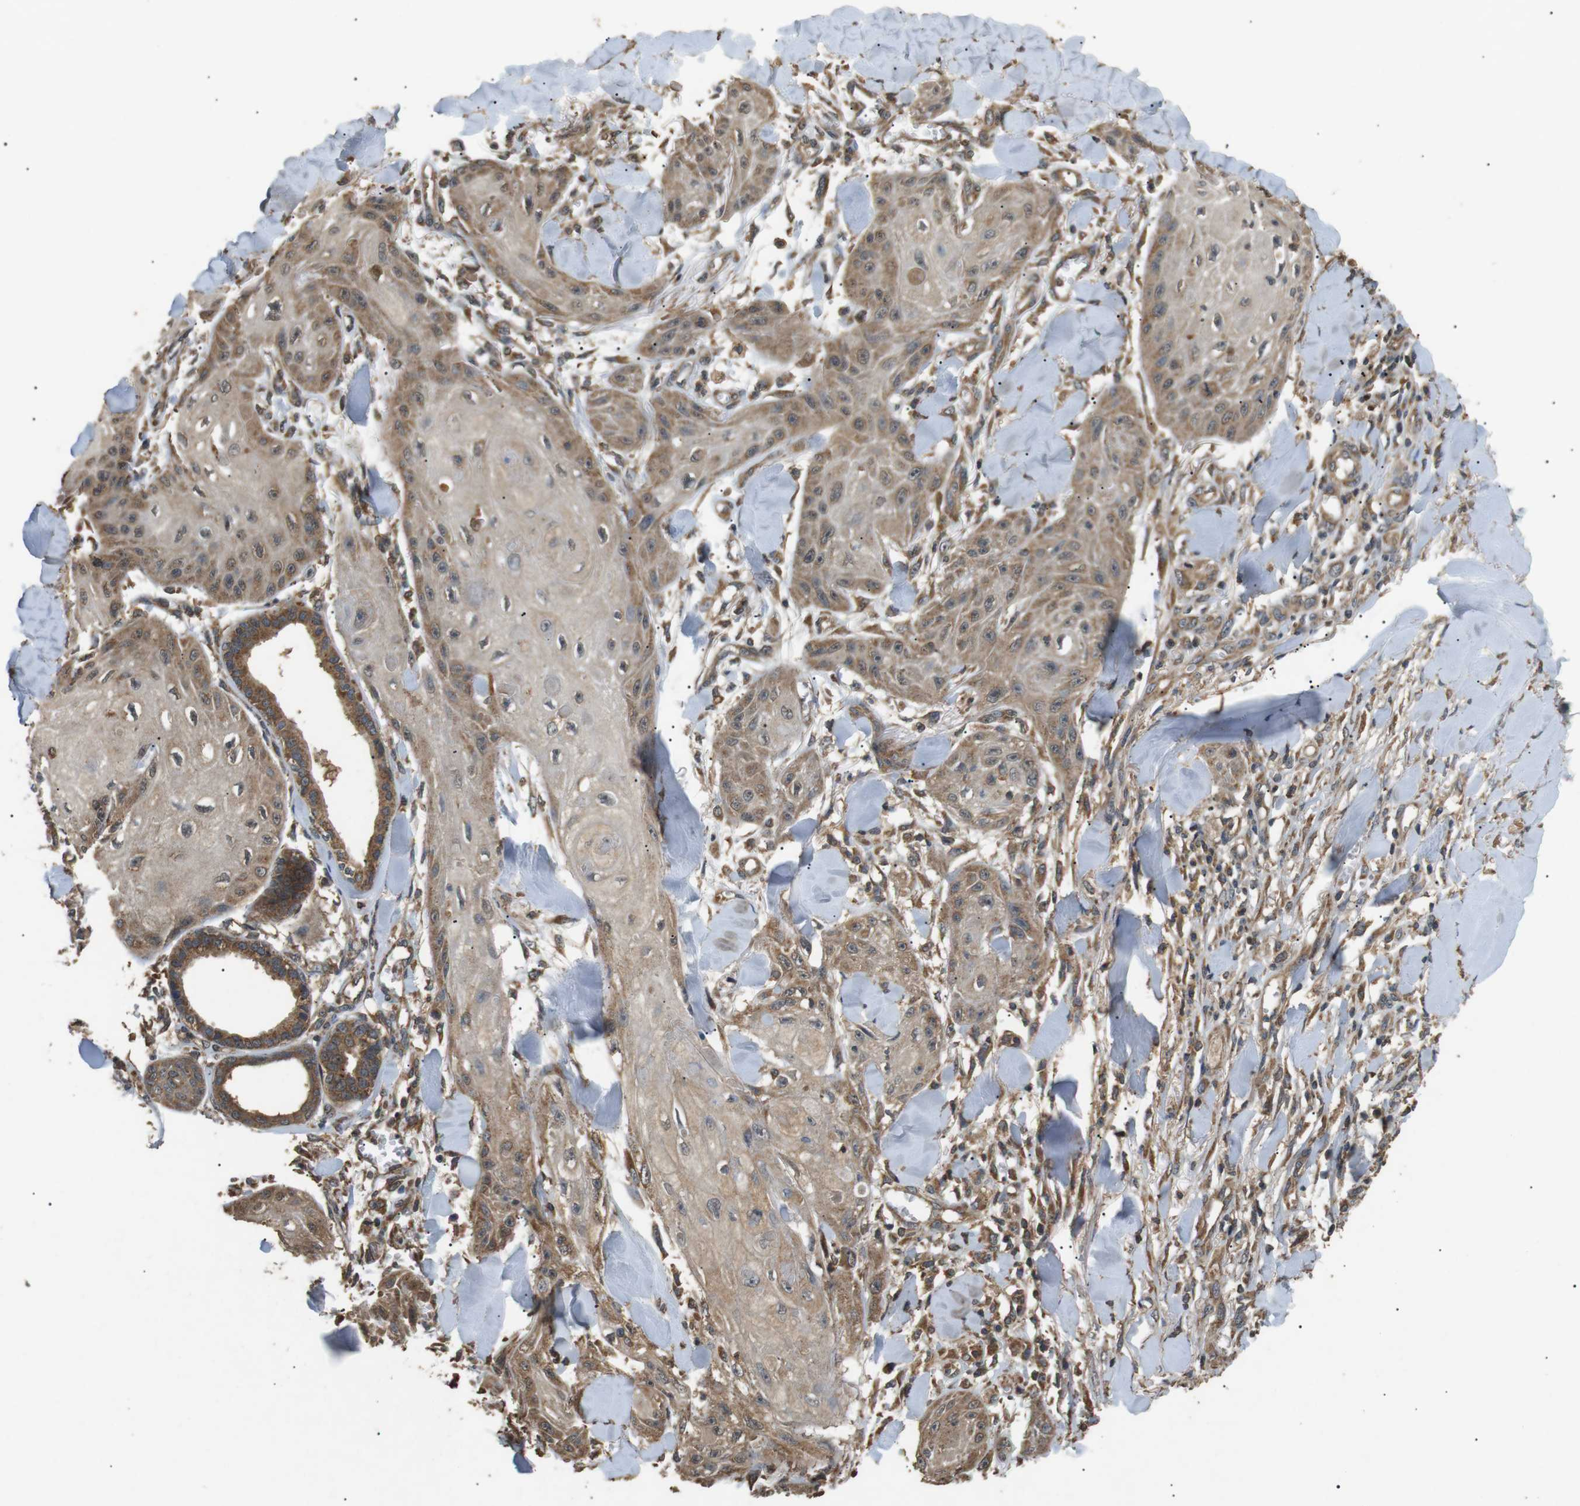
{"staining": {"intensity": "moderate", "quantity": ">75%", "location": "cytoplasmic/membranous"}, "tissue": "skin cancer", "cell_type": "Tumor cells", "image_type": "cancer", "snomed": [{"axis": "morphology", "description": "Squamous cell carcinoma, NOS"}, {"axis": "topography", "description": "Skin"}], "caption": "A high-resolution micrograph shows immunohistochemistry staining of skin squamous cell carcinoma, which shows moderate cytoplasmic/membranous staining in about >75% of tumor cells. (DAB IHC with brightfield microscopy, high magnification).", "gene": "TBC1D15", "patient": {"sex": "male", "age": 74}}